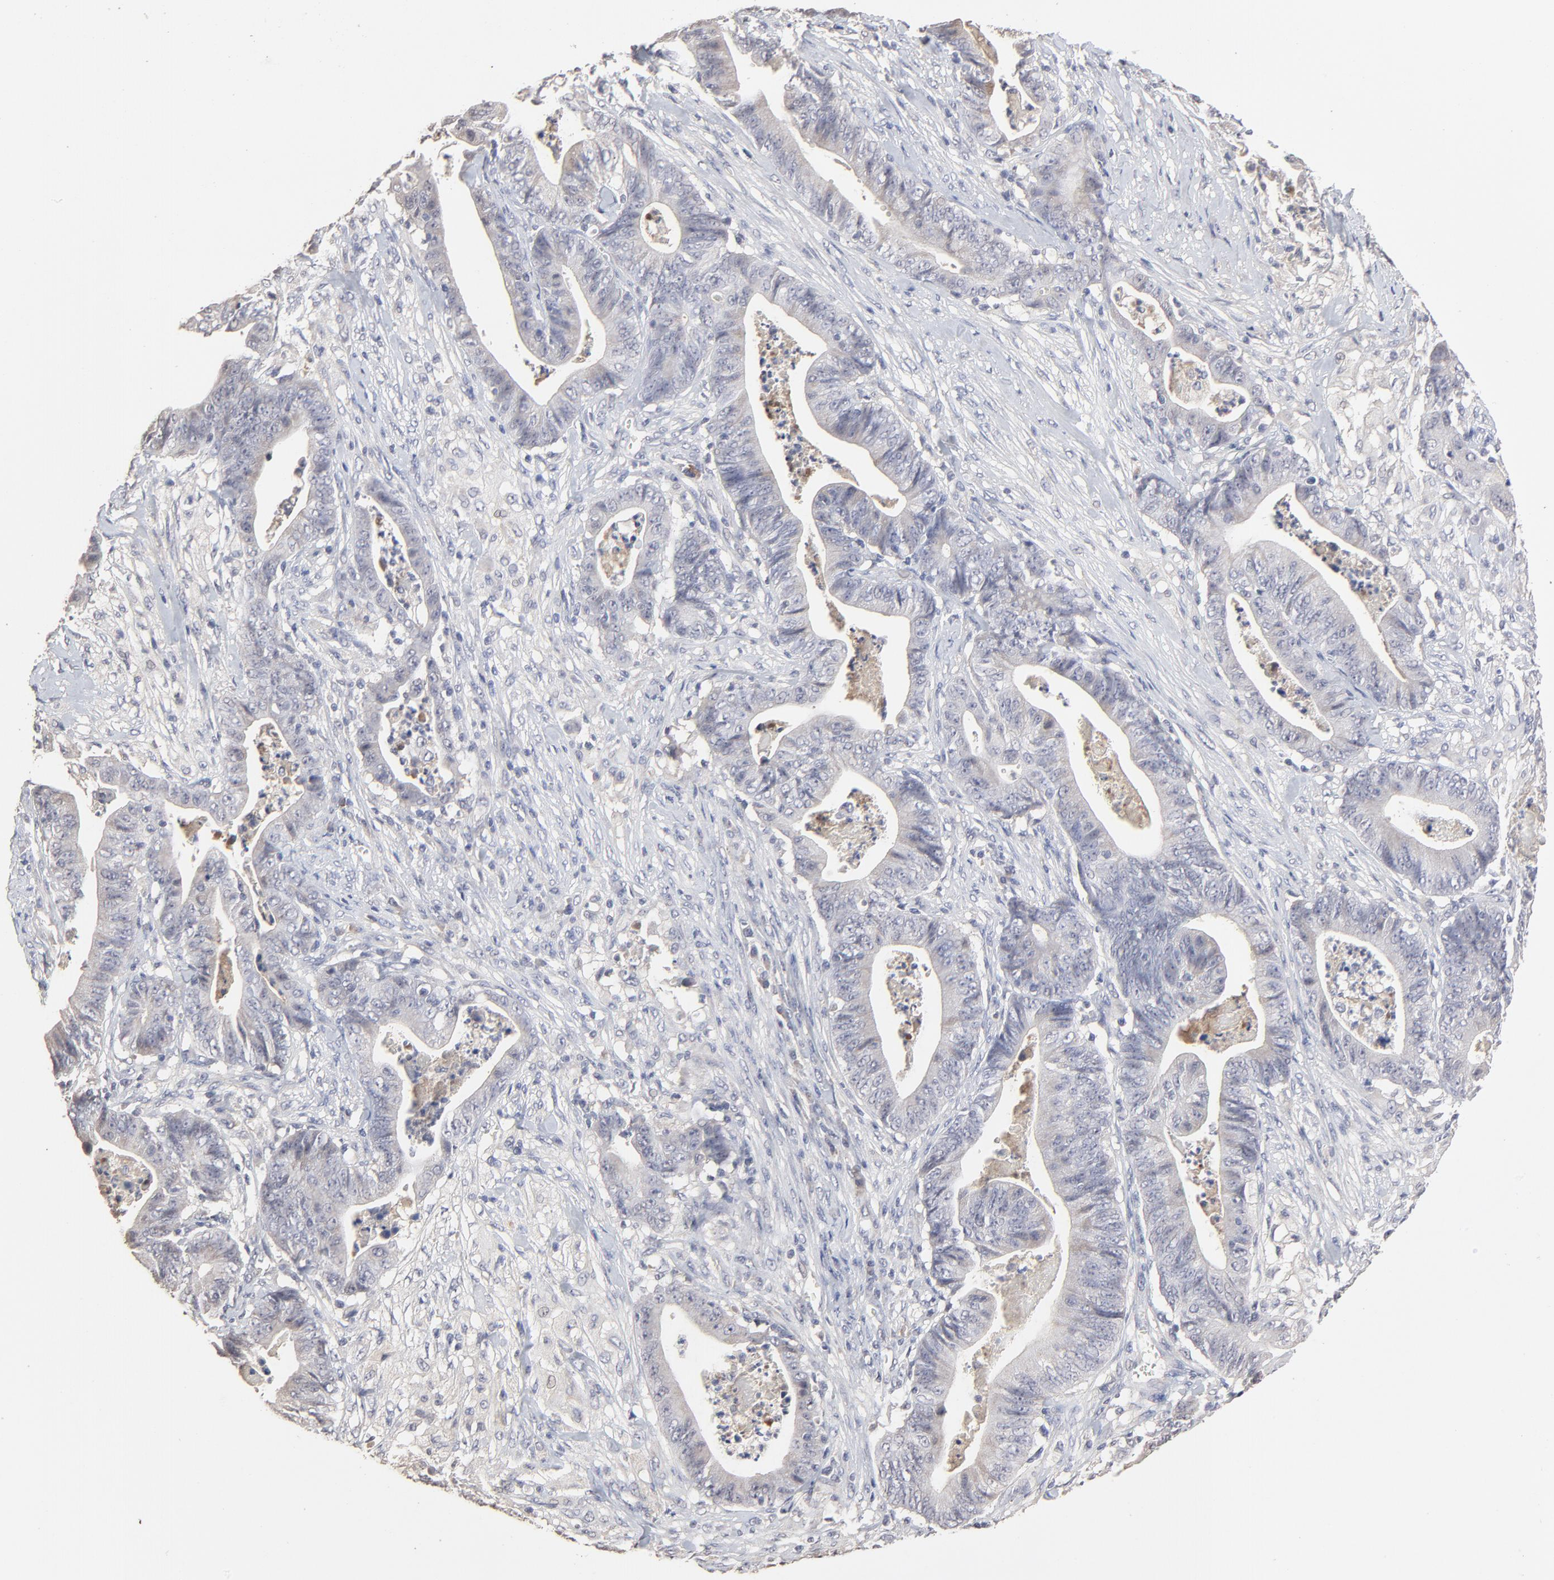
{"staining": {"intensity": "negative", "quantity": "none", "location": "none"}, "tissue": "stomach cancer", "cell_type": "Tumor cells", "image_type": "cancer", "snomed": [{"axis": "morphology", "description": "Adenocarcinoma, NOS"}, {"axis": "topography", "description": "Stomach, lower"}], "caption": "Human stomach adenocarcinoma stained for a protein using immunohistochemistry (IHC) reveals no staining in tumor cells.", "gene": "VPREB3", "patient": {"sex": "female", "age": 86}}